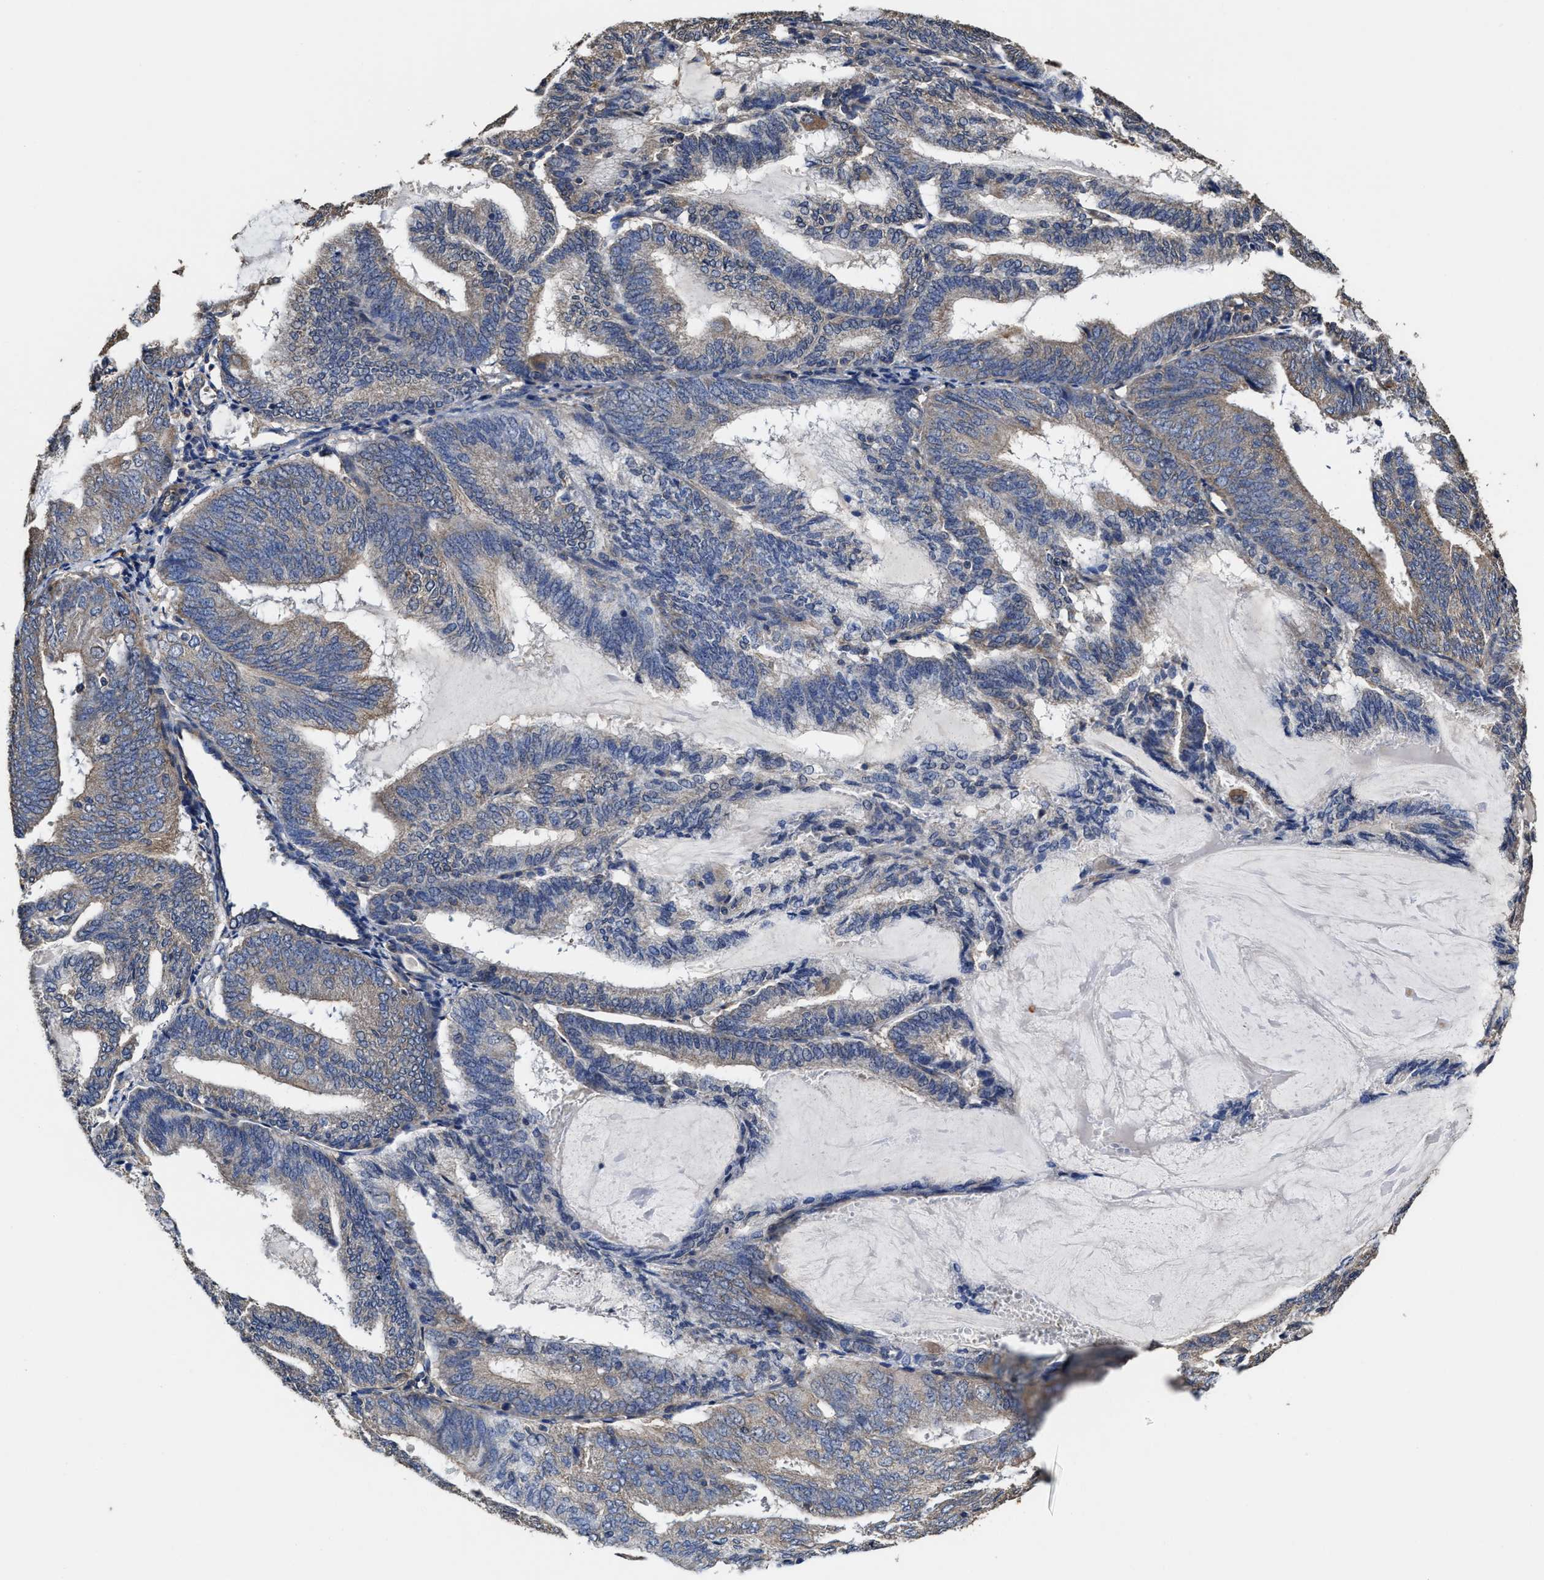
{"staining": {"intensity": "weak", "quantity": "<25%", "location": "cytoplasmic/membranous"}, "tissue": "endometrial cancer", "cell_type": "Tumor cells", "image_type": "cancer", "snomed": [{"axis": "morphology", "description": "Adenocarcinoma, NOS"}, {"axis": "topography", "description": "Endometrium"}], "caption": "Tumor cells are negative for protein expression in human endometrial adenocarcinoma.", "gene": "SFXN4", "patient": {"sex": "female", "age": 81}}